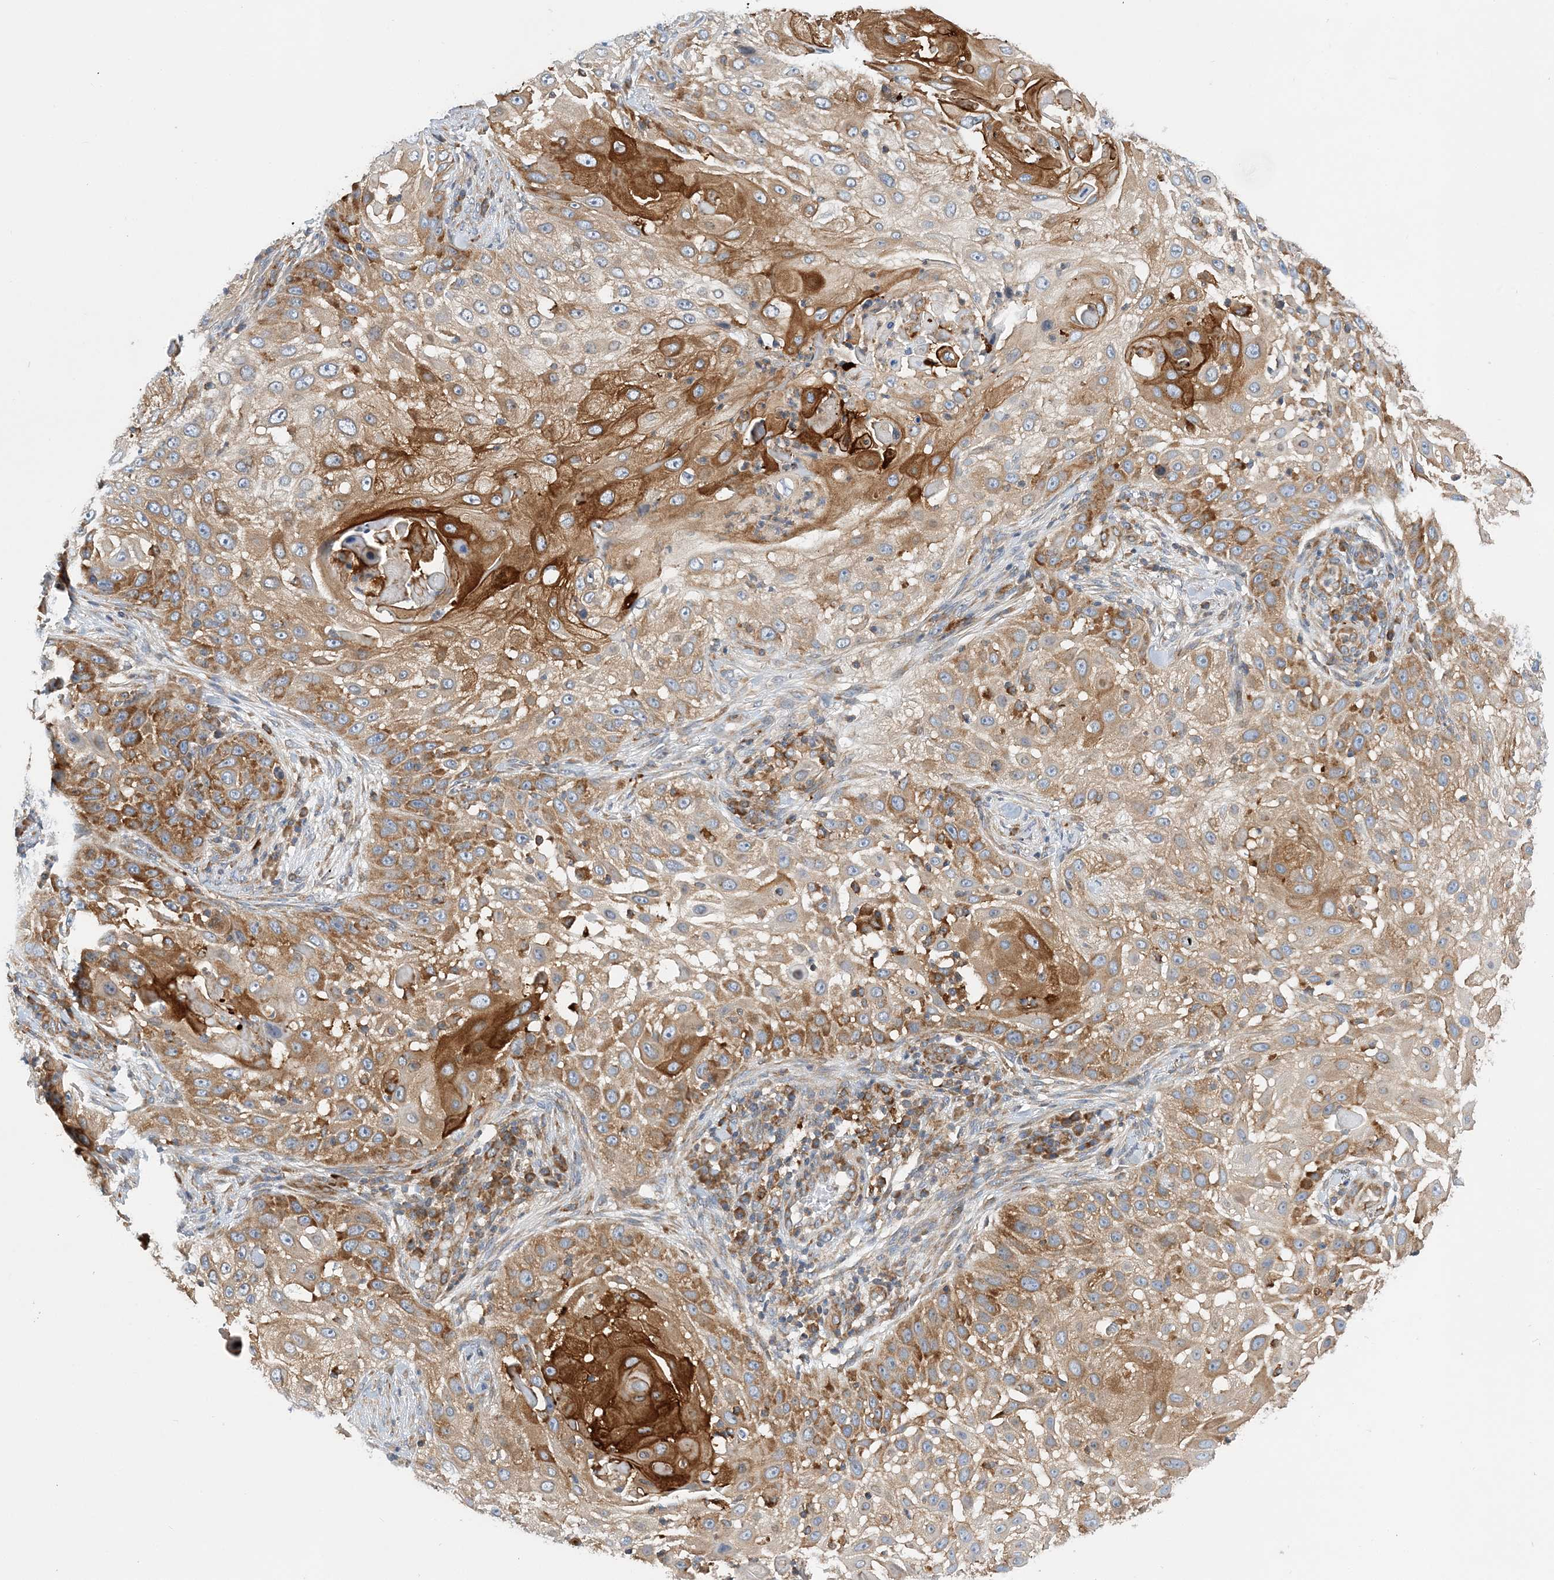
{"staining": {"intensity": "moderate", "quantity": ">75%", "location": "cytoplasmic/membranous"}, "tissue": "skin cancer", "cell_type": "Tumor cells", "image_type": "cancer", "snomed": [{"axis": "morphology", "description": "Squamous cell carcinoma, NOS"}, {"axis": "topography", "description": "Skin"}], "caption": "This is an image of immunohistochemistry (IHC) staining of skin cancer, which shows moderate staining in the cytoplasmic/membranous of tumor cells.", "gene": "LARP4B", "patient": {"sex": "female", "age": 44}}